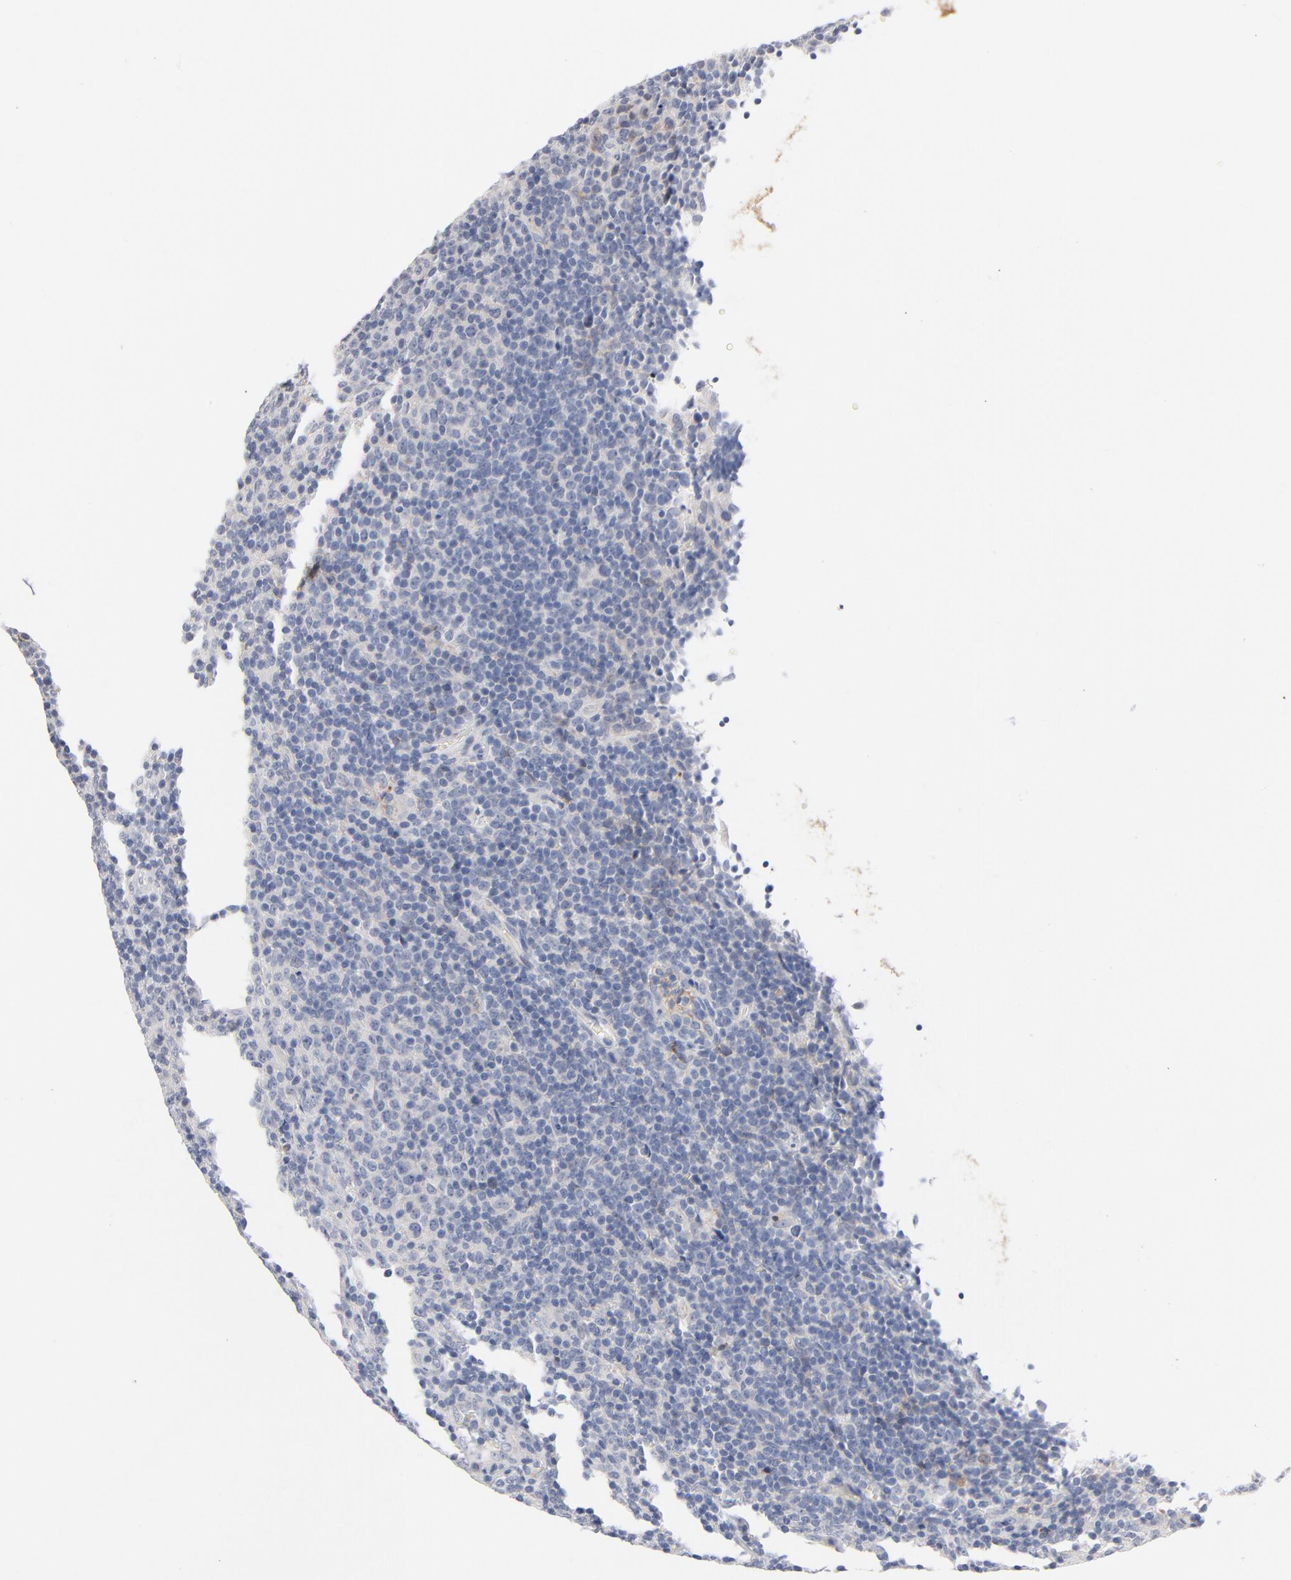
{"staining": {"intensity": "negative", "quantity": "none", "location": "none"}, "tissue": "lymphoma", "cell_type": "Tumor cells", "image_type": "cancer", "snomed": [{"axis": "morphology", "description": "Malignant lymphoma, non-Hodgkin's type, Low grade"}, {"axis": "topography", "description": "Lymph node"}], "caption": "IHC photomicrograph of neoplastic tissue: human lymphoma stained with DAB displays no significant protein positivity in tumor cells.", "gene": "SERPINA4", "patient": {"sex": "male", "age": 70}}